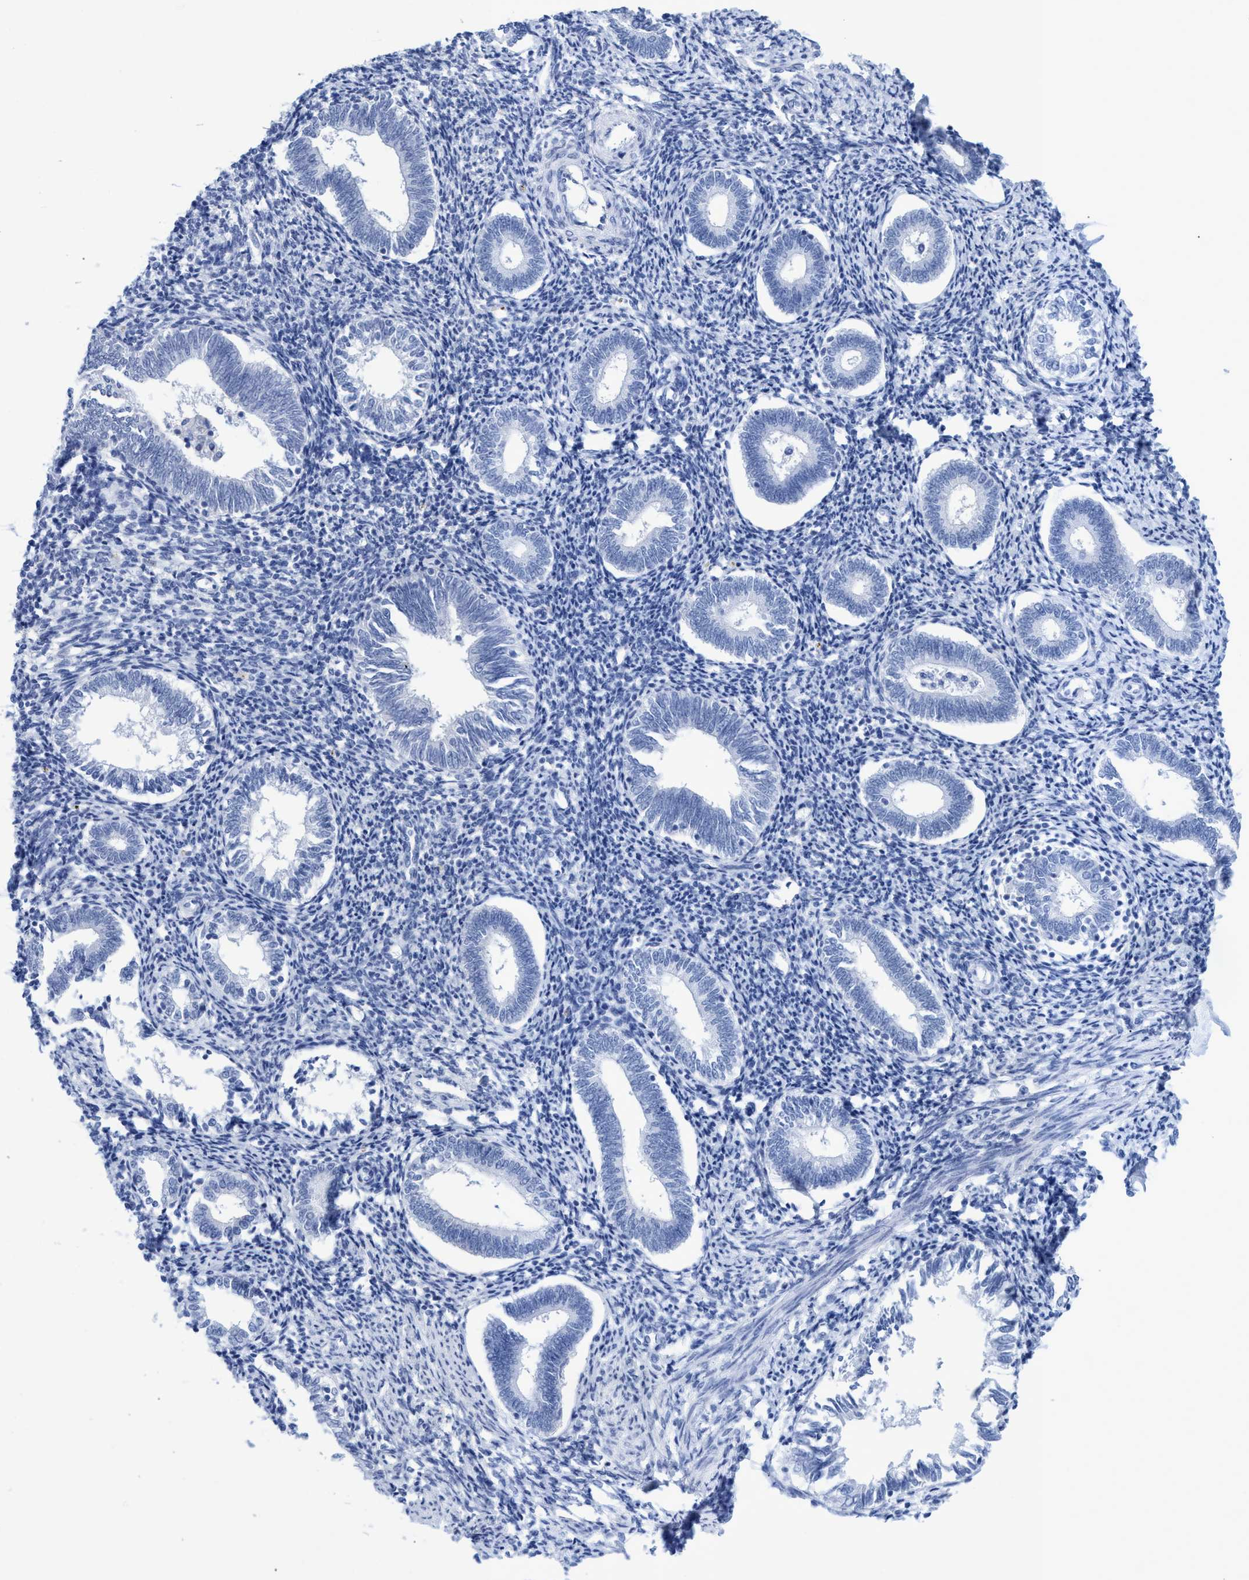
{"staining": {"intensity": "negative", "quantity": "none", "location": "none"}, "tissue": "endometrium", "cell_type": "Cells in endometrial stroma", "image_type": "normal", "snomed": [{"axis": "morphology", "description": "Normal tissue, NOS"}, {"axis": "topography", "description": "Endometrium"}], "caption": "High power microscopy histopathology image of an IHC histopathology image of benign endometrium, revealing no significant staining in cells in endometrial stroma. (DAB IHC, high magnification).", "gene": "INSL6", "patient": {"sex": "female", "age": 41}}